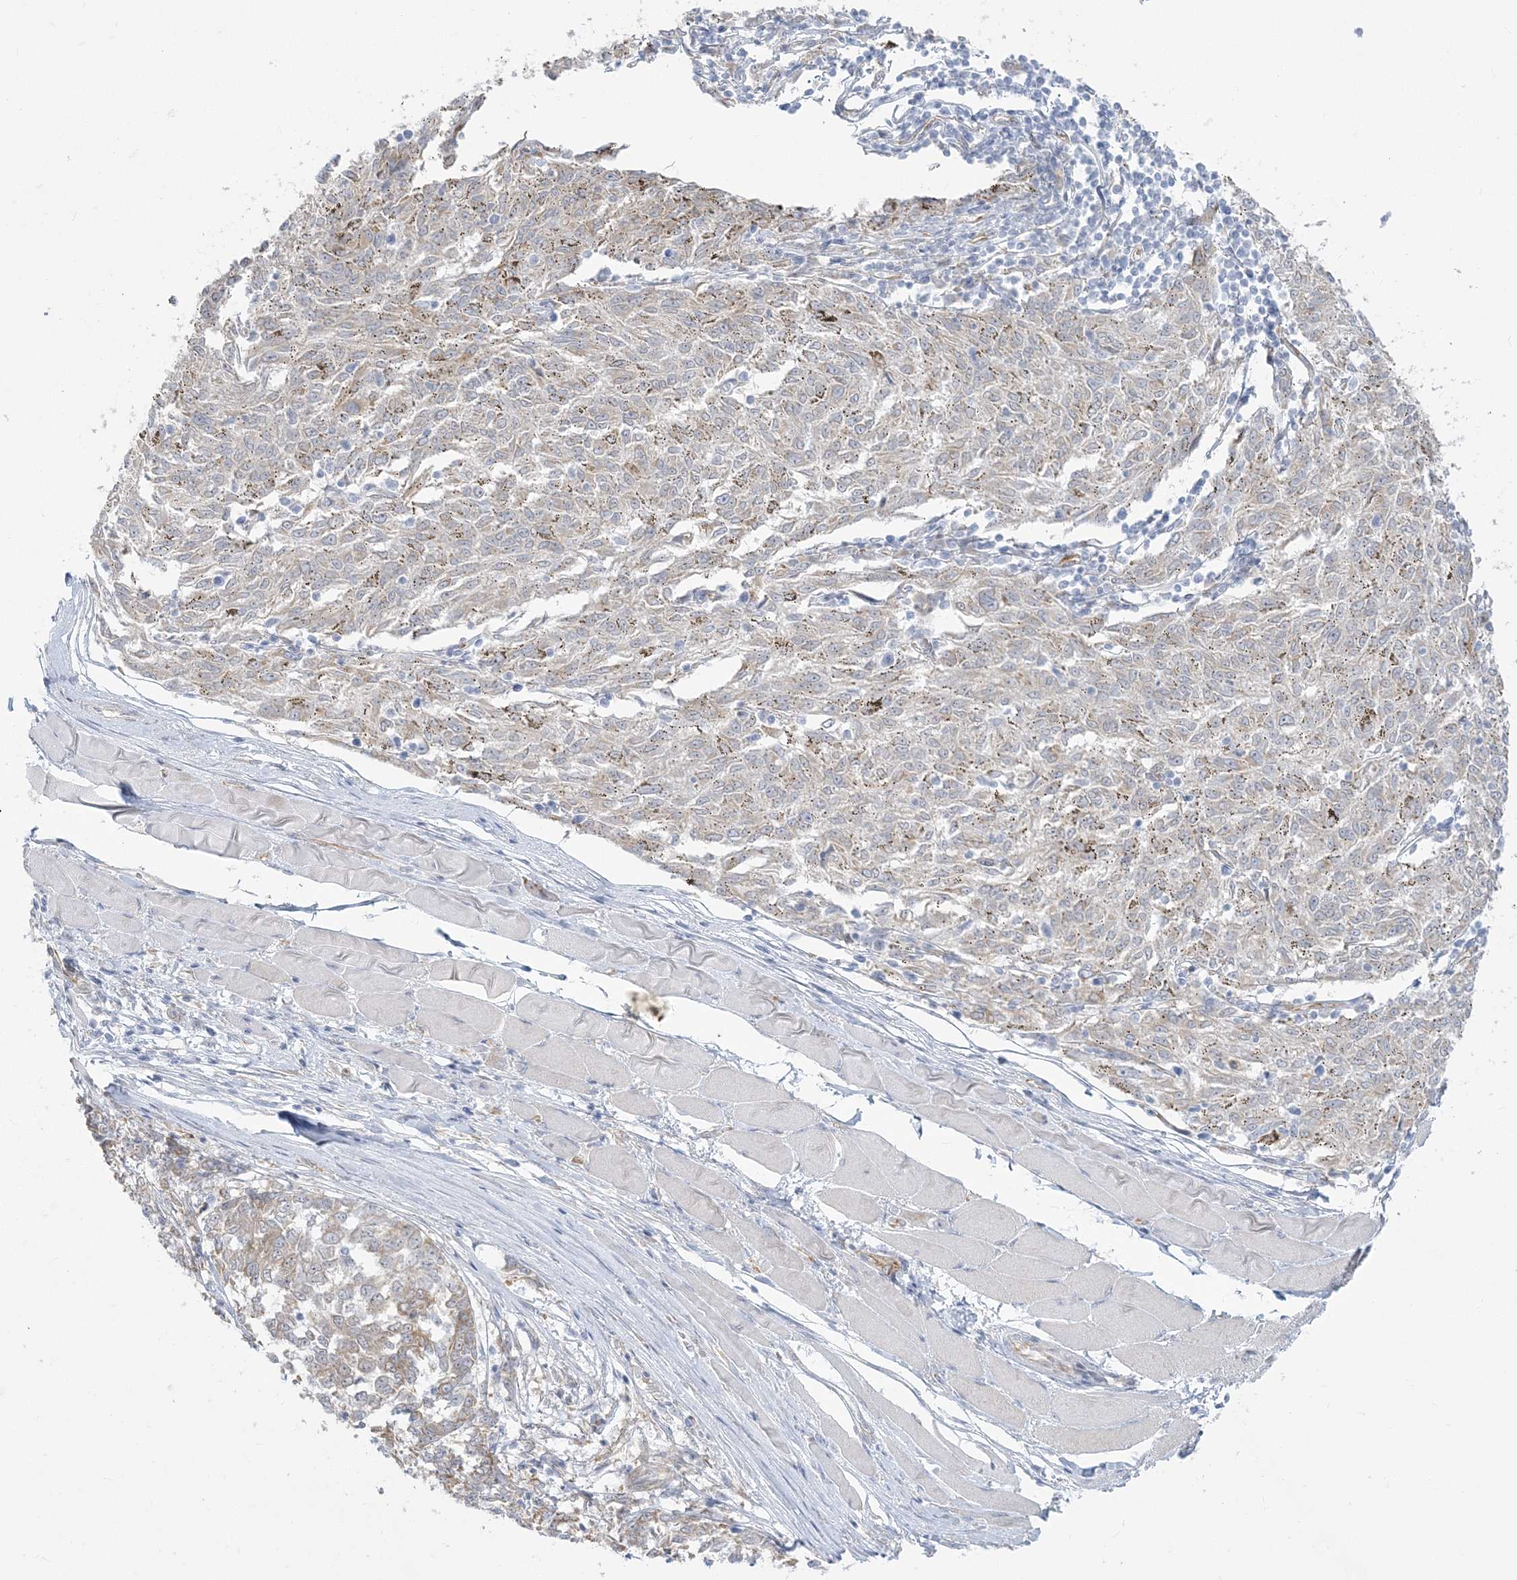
{"staining": {"intensity": "negative", "quantity": "none", "location": "none"}, "tissue": "melanoma", "cell_type": "Tumor cells", "image_type": "cancer", "snomed": [{"axis": "morphology", "description": "Malignant melanoma, NOS"}, {"axis": "topography", "description": "Skin"}], "caption": "Immunohistochemical staining of malignant melanoma demonstrates no significant expression in tumor cells.", "gene": "ZC3H6", "patient": {"sex": "female", "age": 72}}